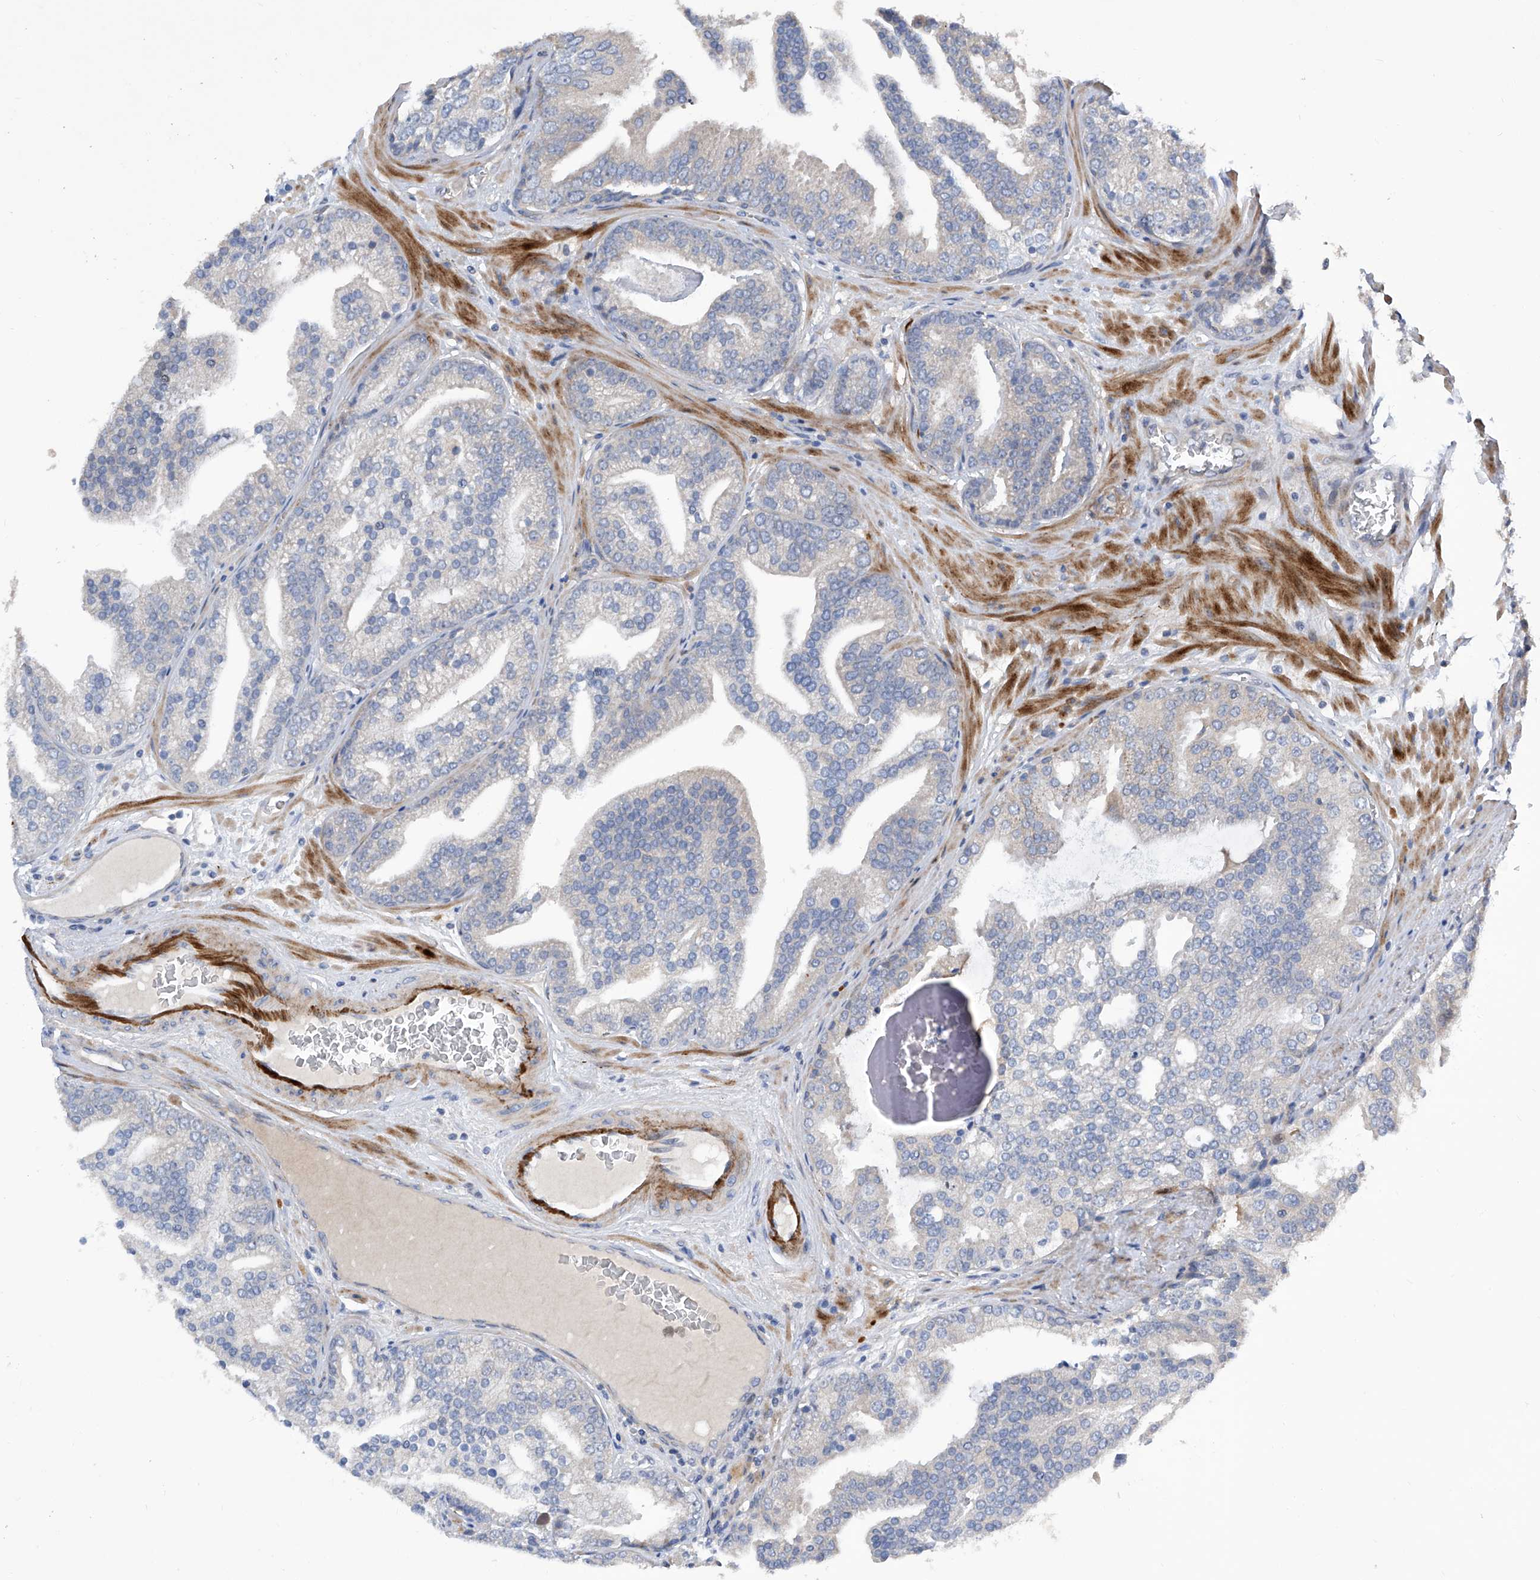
{"staining": {"intensity": "negative", "quantity": "none", "location": "none"}, "tissue": "prostate cancer", "cell_type": "Tumor cells", "image_type": "cancer", "snomed": [{"axis": "morphology", "description": "Adenocarcinoma, Low grade"}, {"axis": "topography", "description": "Prostate"}], "caption": "An immunohistochemistry (IHC) histopathology image of prostate adenocarcinoma (low-grade) is shown. There is no staining in tumor cells of prostate adenocarcinoma (low-grade).", "gene": "USF3", "patient": {"sex": "male", "age": 67}}